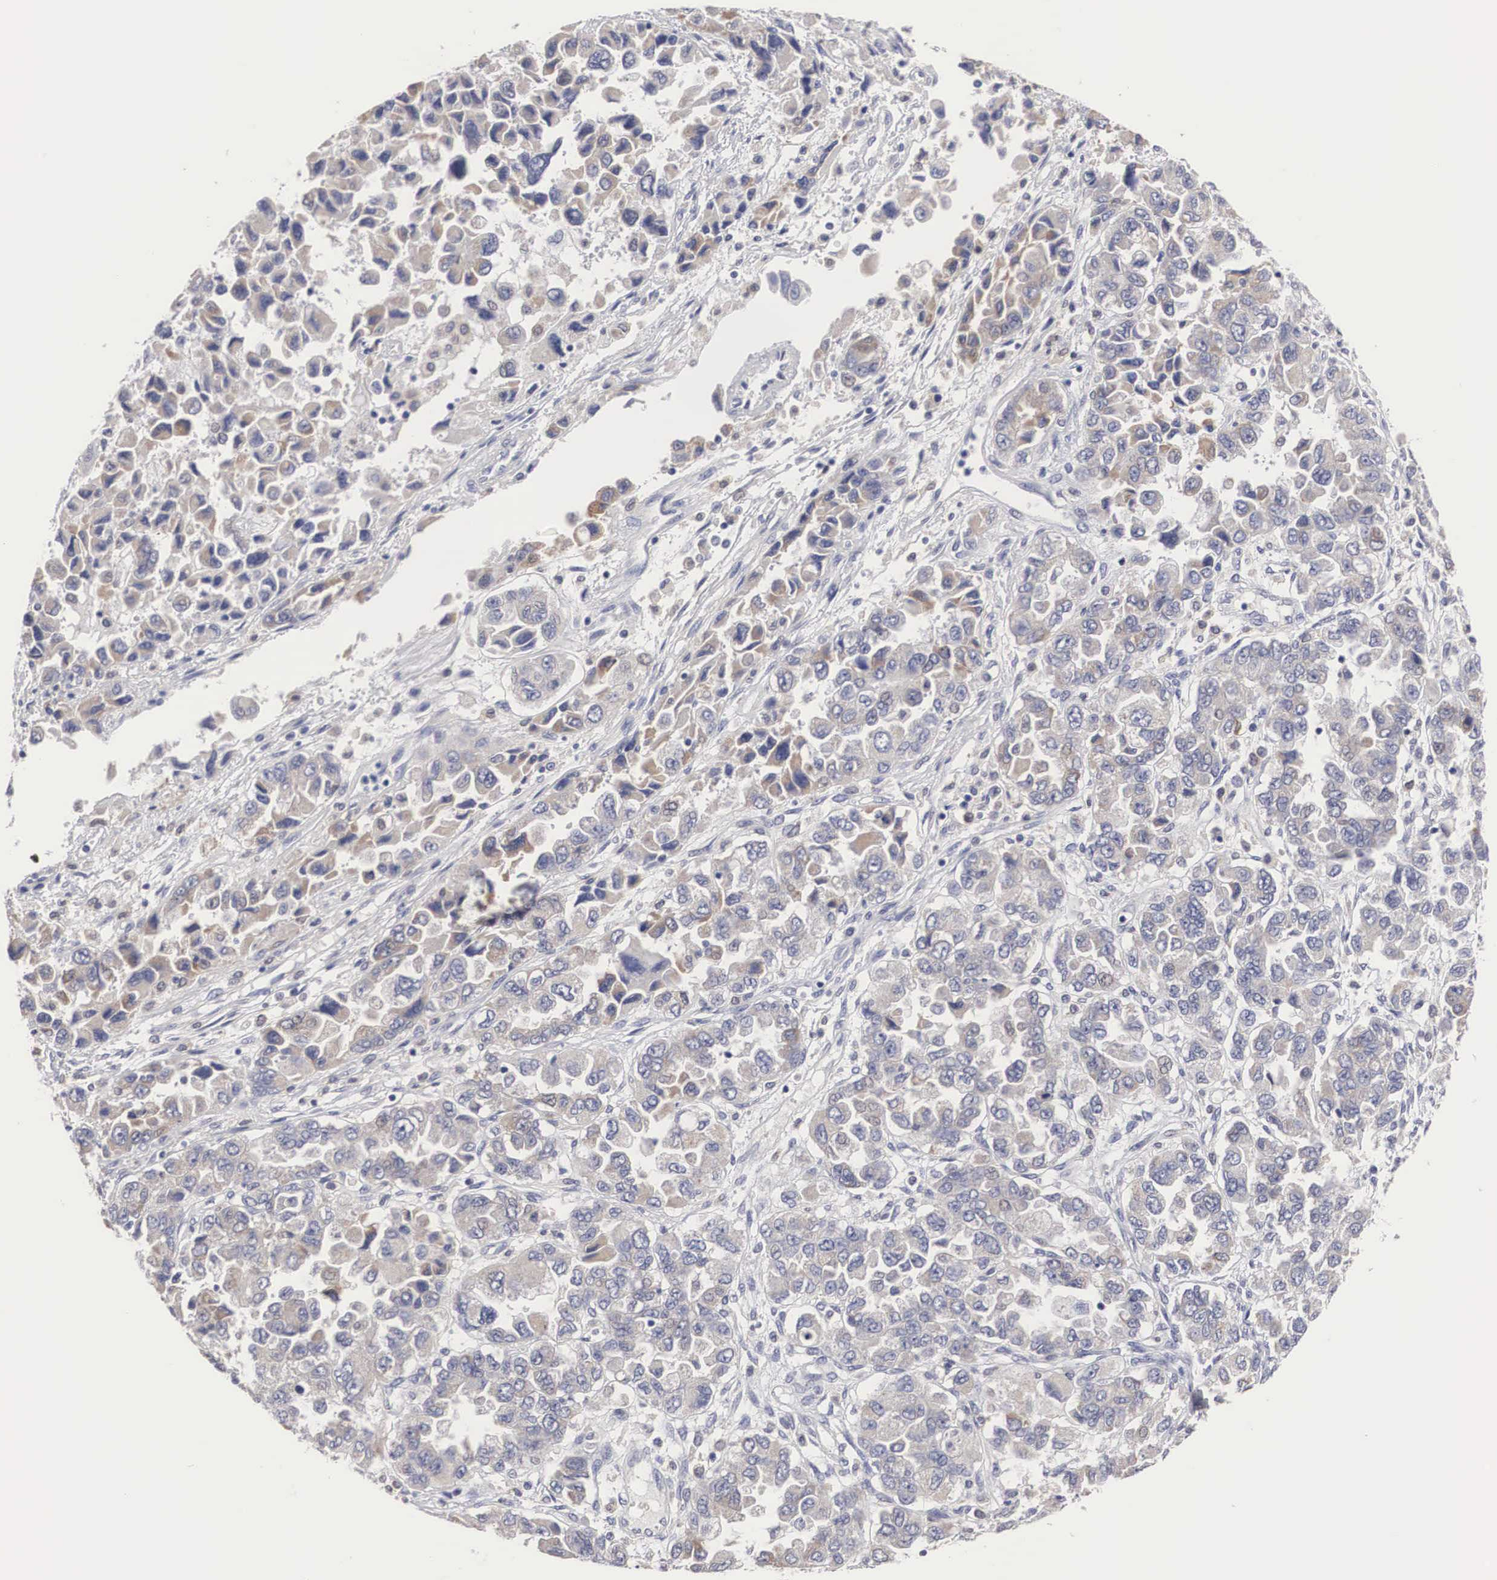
{"staining": {"intensity": "weak", "quantity": "25%-75%", "location": "cytoplasmic/membranous"}, "tissue": "ovarian cancer", "cell_type": "Tumor cells", "image_type": "cancer", "snomed": [{"axis": "morphology", "description": "Cystadenocarcinoma, serous, NOS"}, {"axis": "topography", "description": "Ovary"}], "caption": "Immunohistochemical staining of human ovarian cancer shows low levels of weak cytoplasmic/membranous protein expression in about 25%-75% of tumor cells. (brown staining indicates protein expression, while blue staining denotes nuclei).", "gene": "HMOX1", "patient": {"sex": "female", "age": 84}}